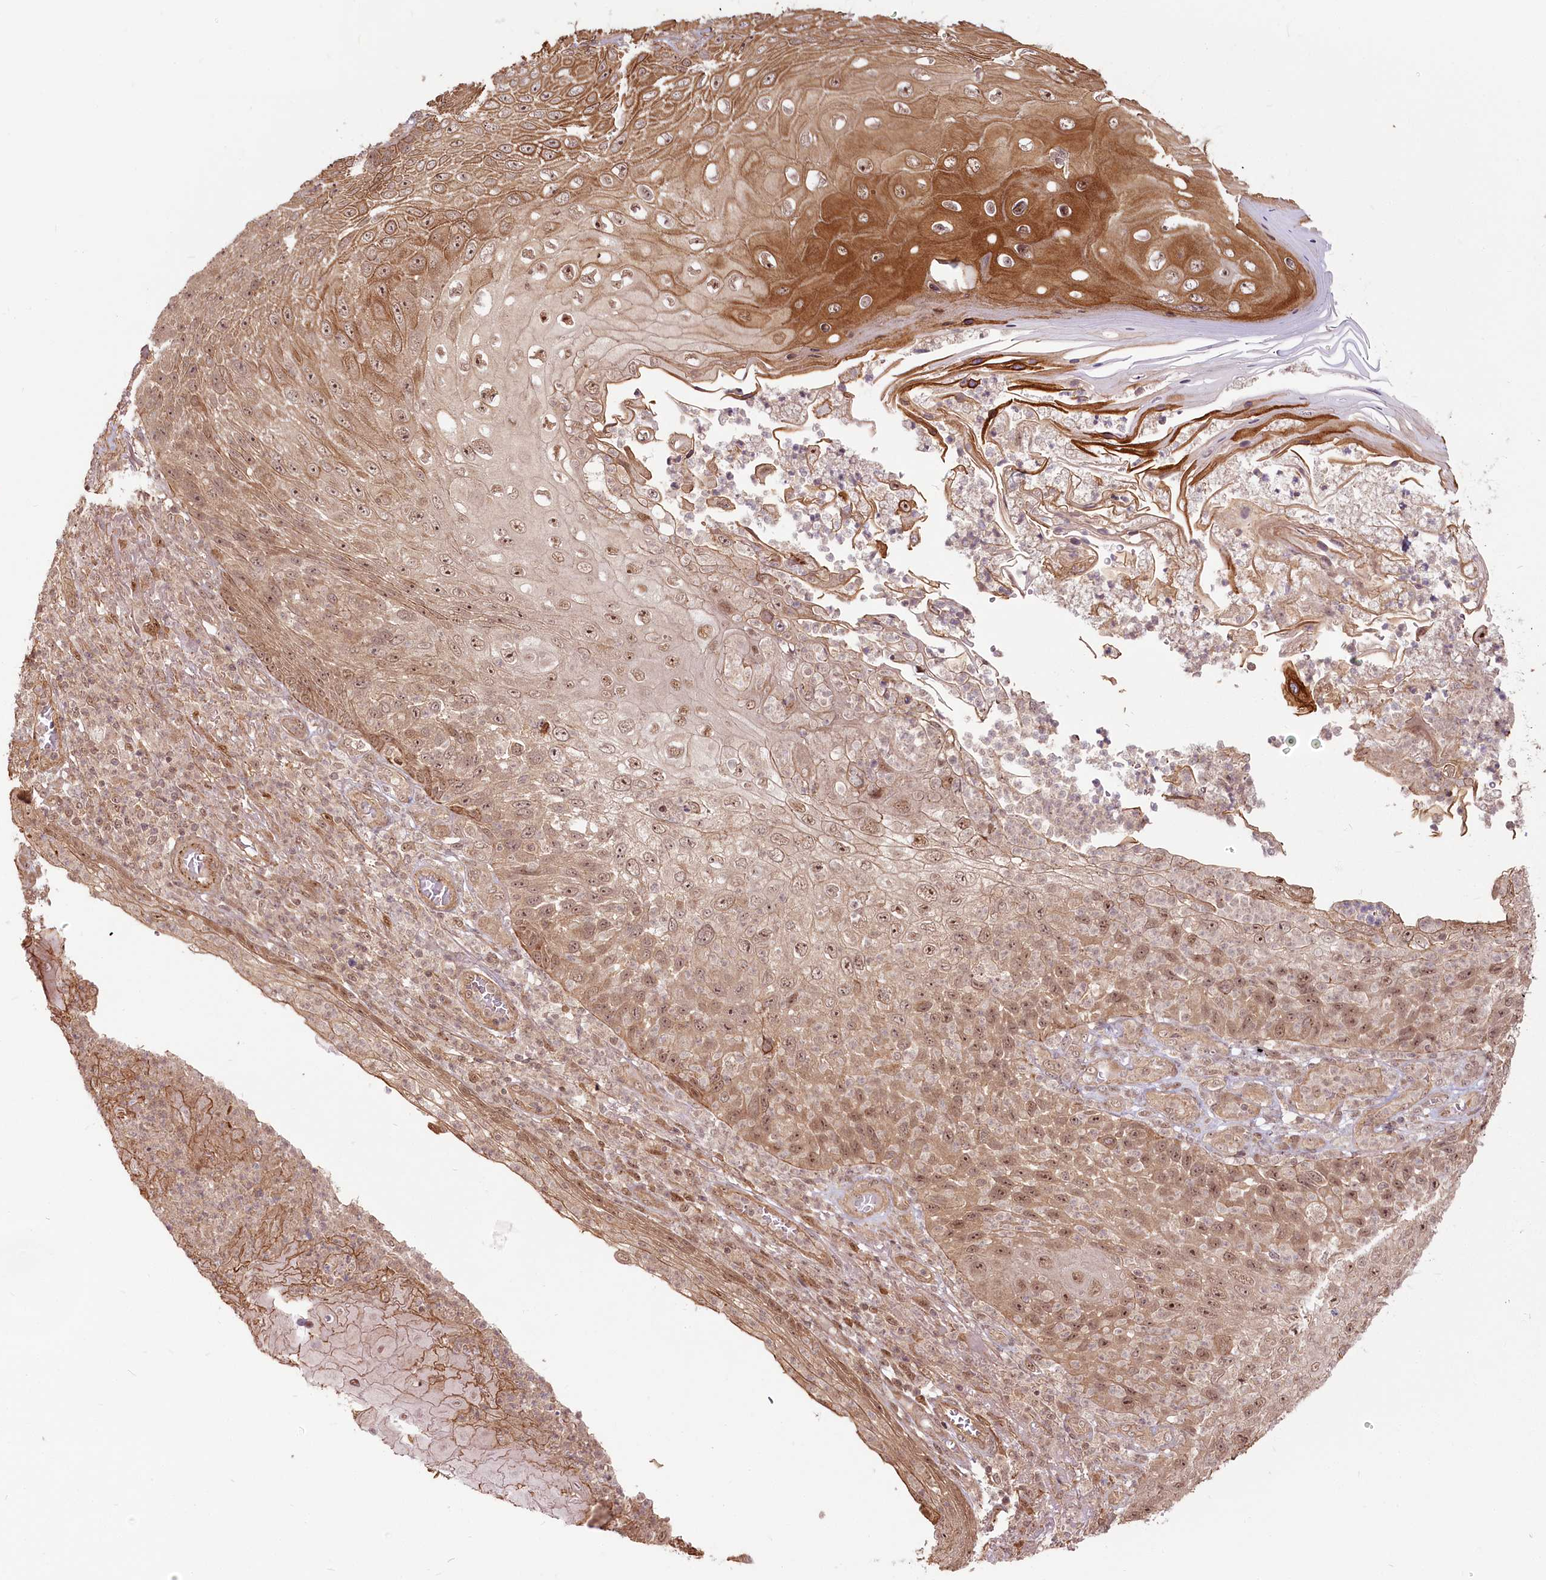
{"staining": {"intensity": "strong", "quantity": ">75%", "location": "cytoplasmic/membranous,nuclear"}, "tissue": "skin cancer", "cell_type": "Tumor cells", "image_type": "cancer", "snomed": [{"axis": "morphology", "description": "Squamous cell carcinoma, NOS"}, {"axis": "topography", "description": "Skin"}], "caption": "Squamous cell carcinoma (skin) stained with DAB (3,3'-diaminobenzidine) IHC displays high levels of strong cytoplasmic/membranous and nuclear expression in about >75% of tumor cells.", "gene": "R3HDM2", "patient": {"sex": "female", "age": 88}}